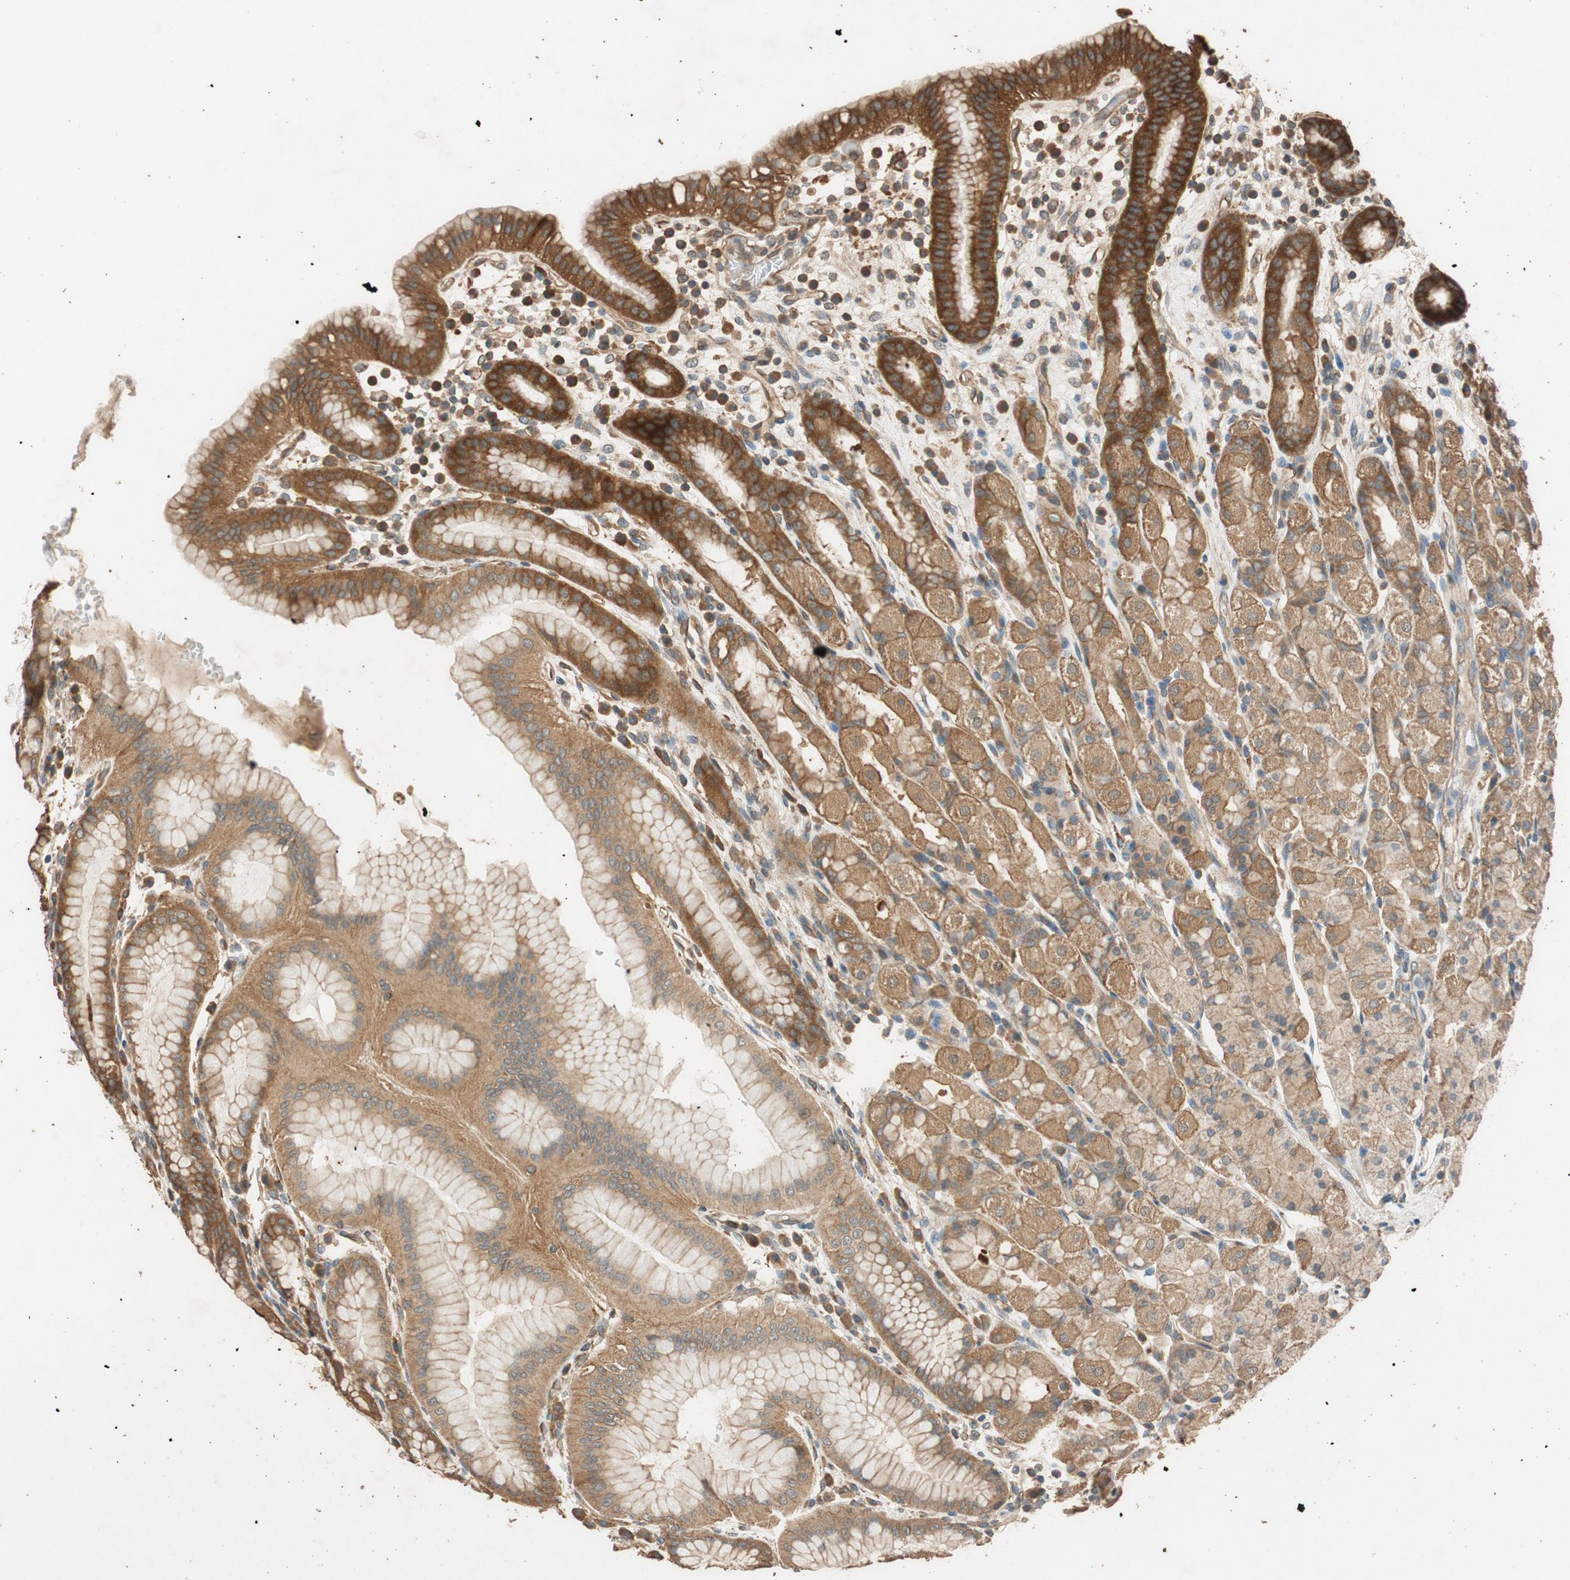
{"staining": {"intensity": "moderate", "quantity": ">75%", "location": "cytoplasmic/membranous"}, "tissue": "stomach", "cell_type": "Glandular cells", "image_type": "normal", "snomed": [{"axis": "morphology", "description": "Normal tissue, NOS"}, {"axis": "topography", "description": "Stomach, upper"}], "caption": "DAB immunohistochemical staining of normal stomach exhibits moderate cytoplasmic/membranous protein positivity in approximately >75% of glandular cells.", "gene": "MST1R", "patient": {"sex": "male", "age": 68}}